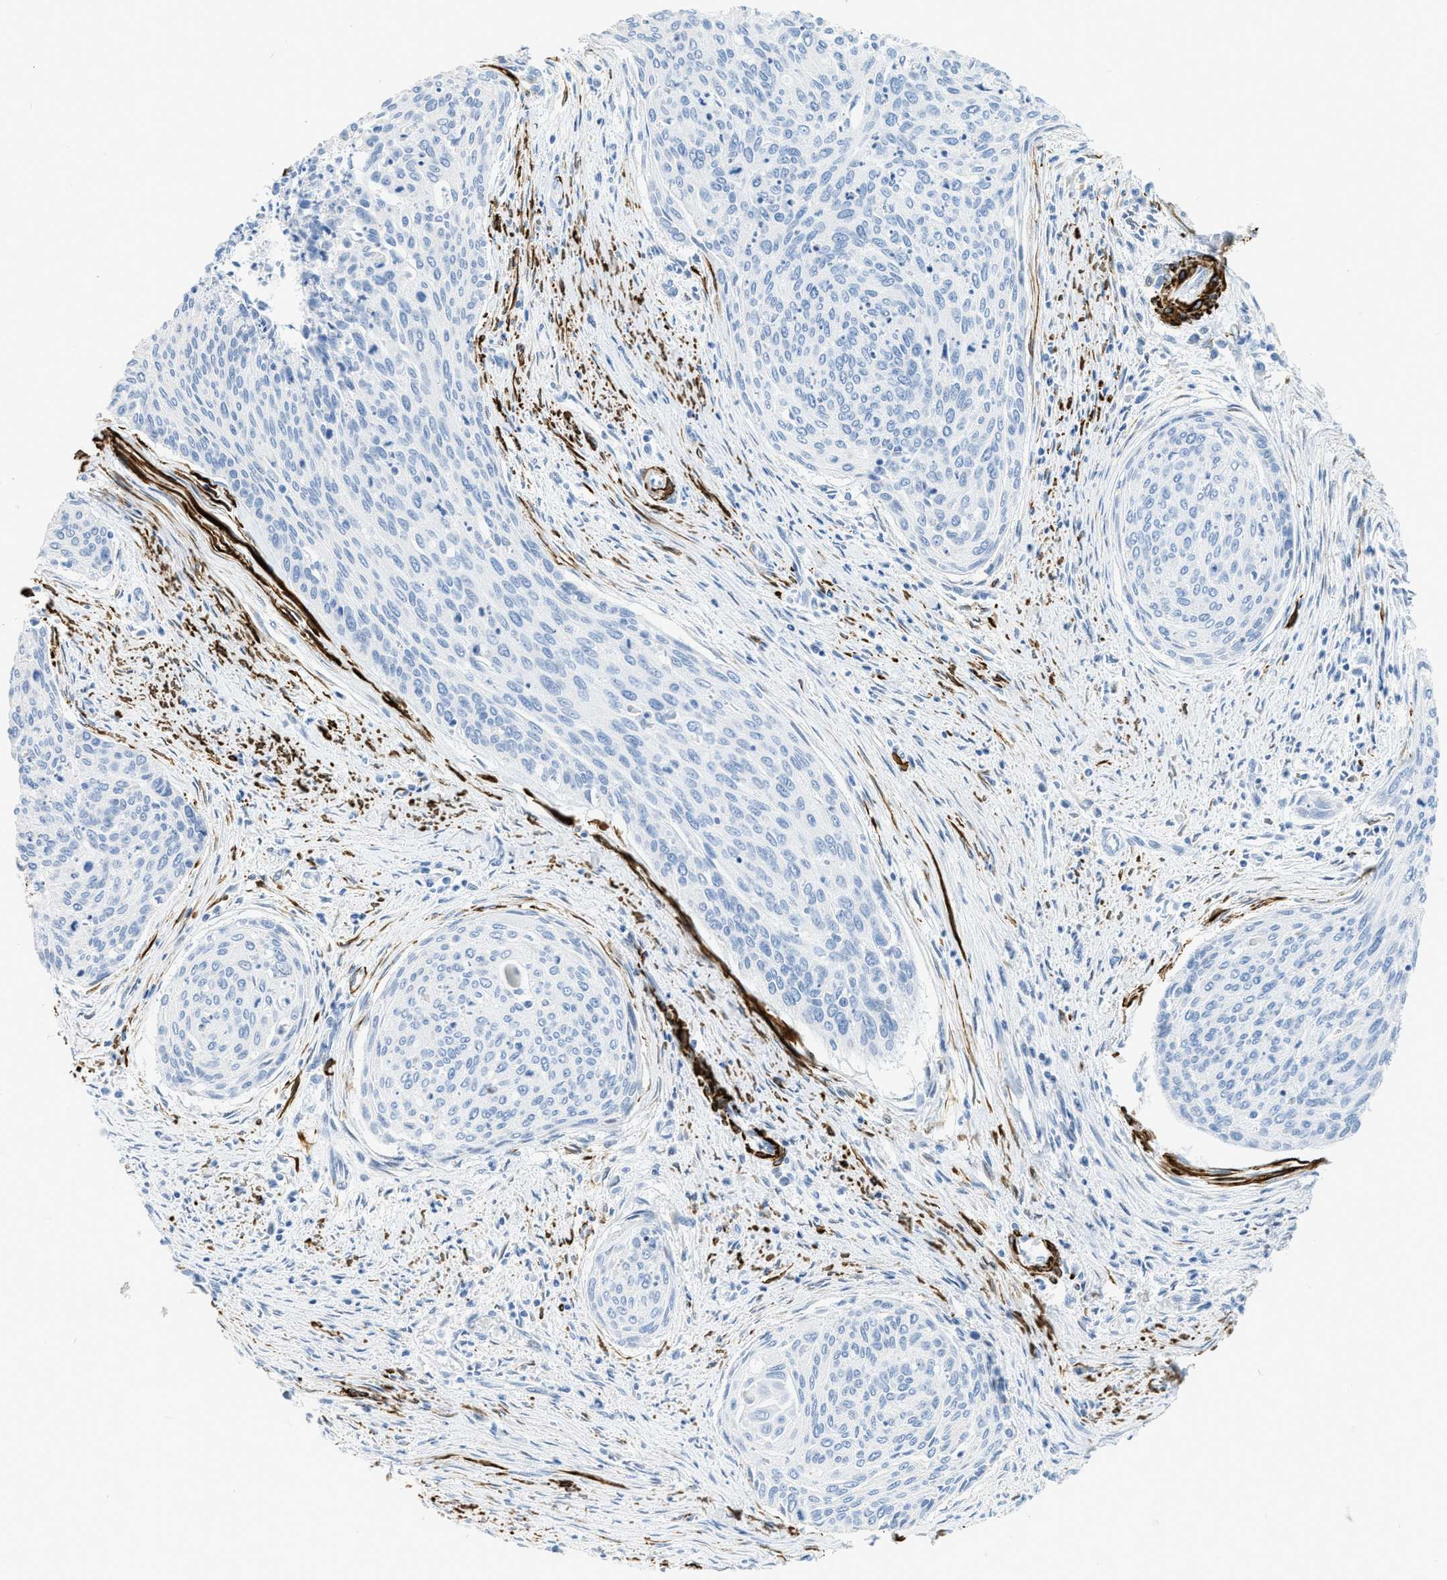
{"staining": {"intensity": "negative", "quantity": "none", "location": "none"}, "tissue": "cervical cancer", "cell_type": "Tumor cells", "image_type": "cancer", "snomed": [{"axis": "morphology", "description": "Squamous cell carcinoma, NOS"}, {"axis": "topography", "description": "Cervix"}], "caption": "The immunohistochemistry histopathology image has no significant staining in tumor cells of squamous cell carcinoma (cervical) tissue.", "gene": "DES", "patient": {"sex": "female", "age": 55}}